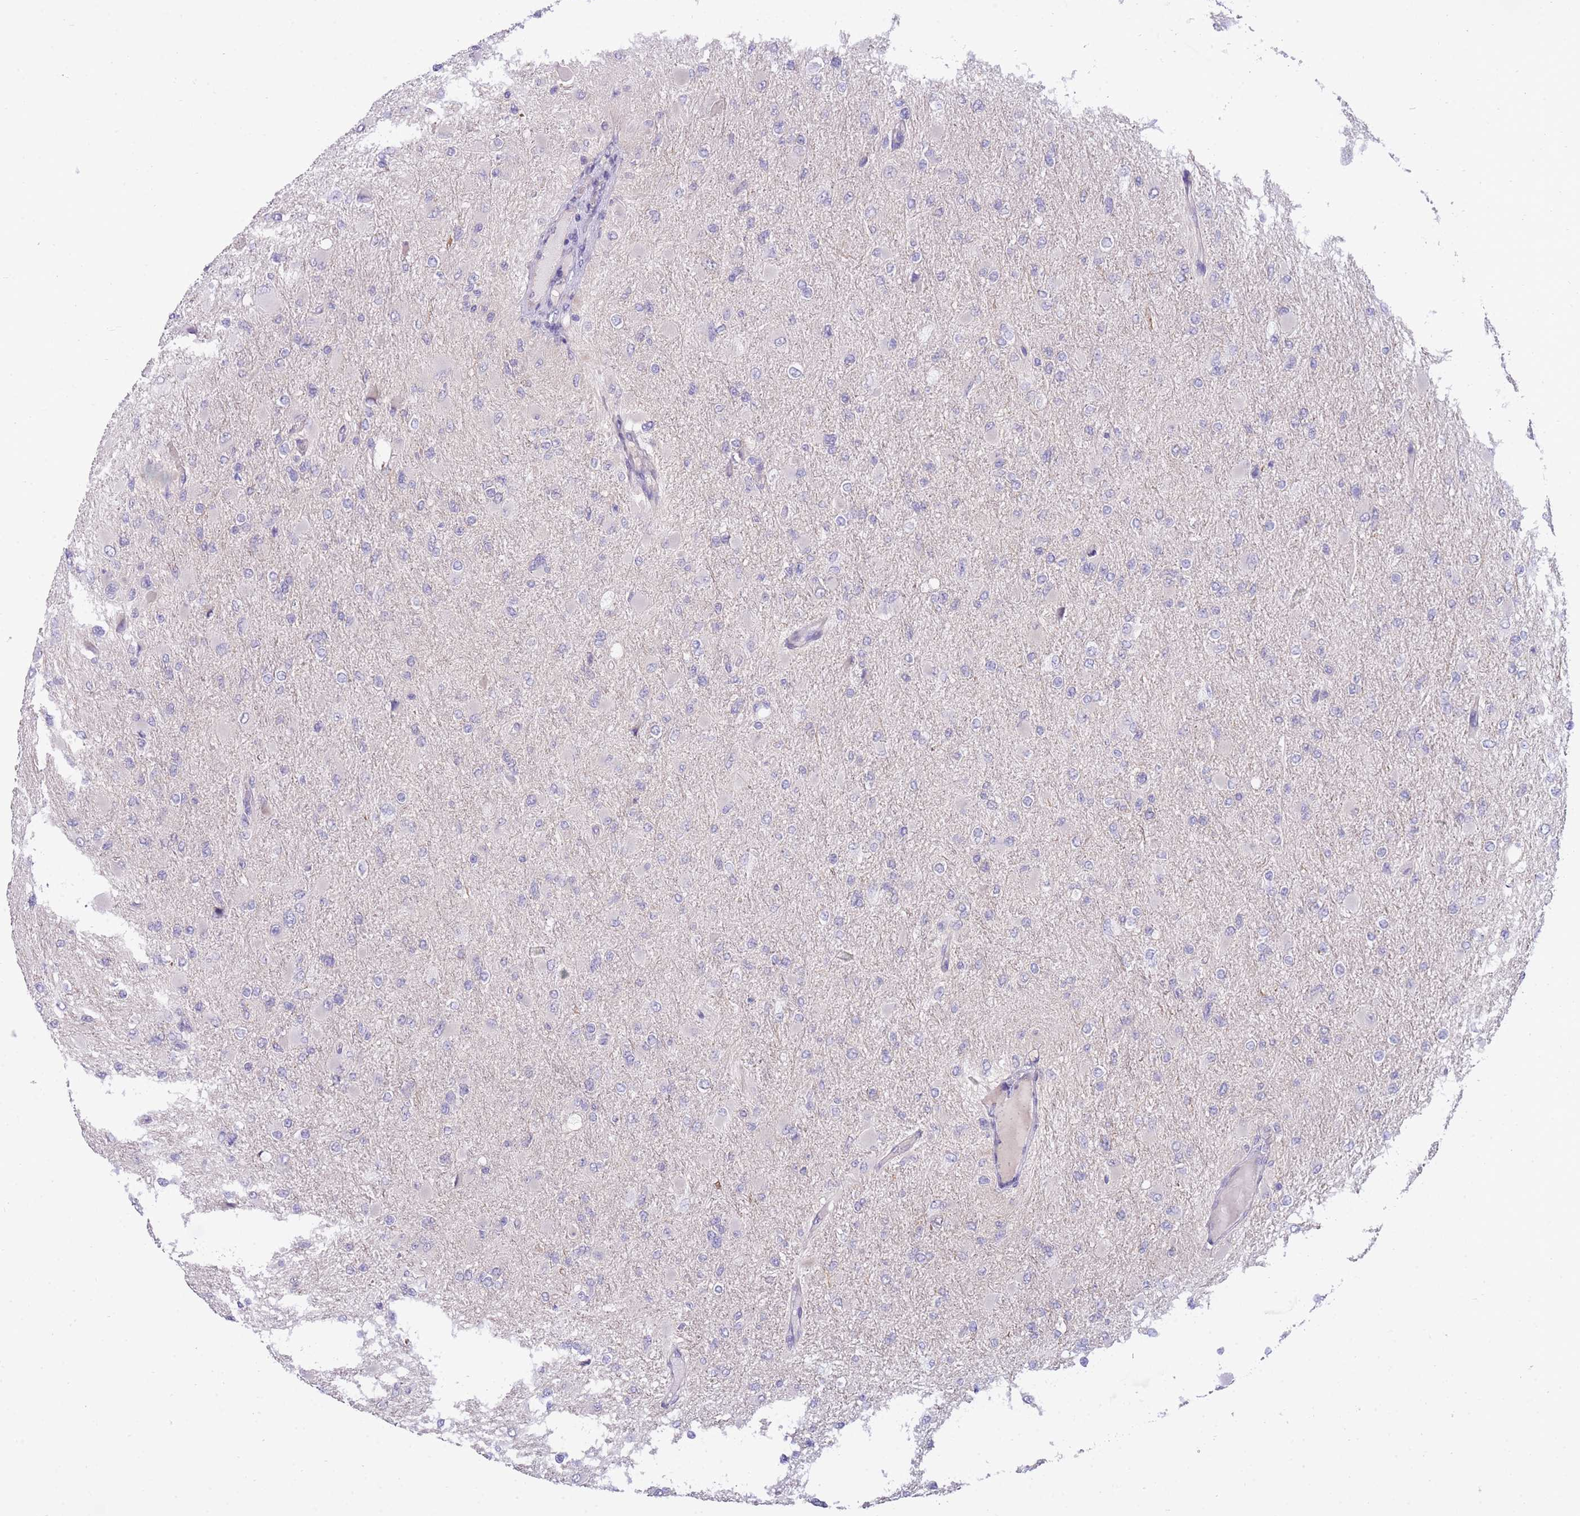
{"staining": {"intensity": "negative", "quantity": "none", "location": "none"}, "tissue": "glioma", "cell_type": "Tumor cells", "image_type": "cancer", "snomed": [{"axis": "morphology", "description": "Glioma, malignant, High grade"}, {"axis": "topography", "description": "Cerebral cortex"}], "caption": "Immunohistochemistry of human malignant glioma (high-grade) exhibits no positivity in tumor cells.", "gene": "PRR23B", "patient": {"sex": "female", "age": 36}}